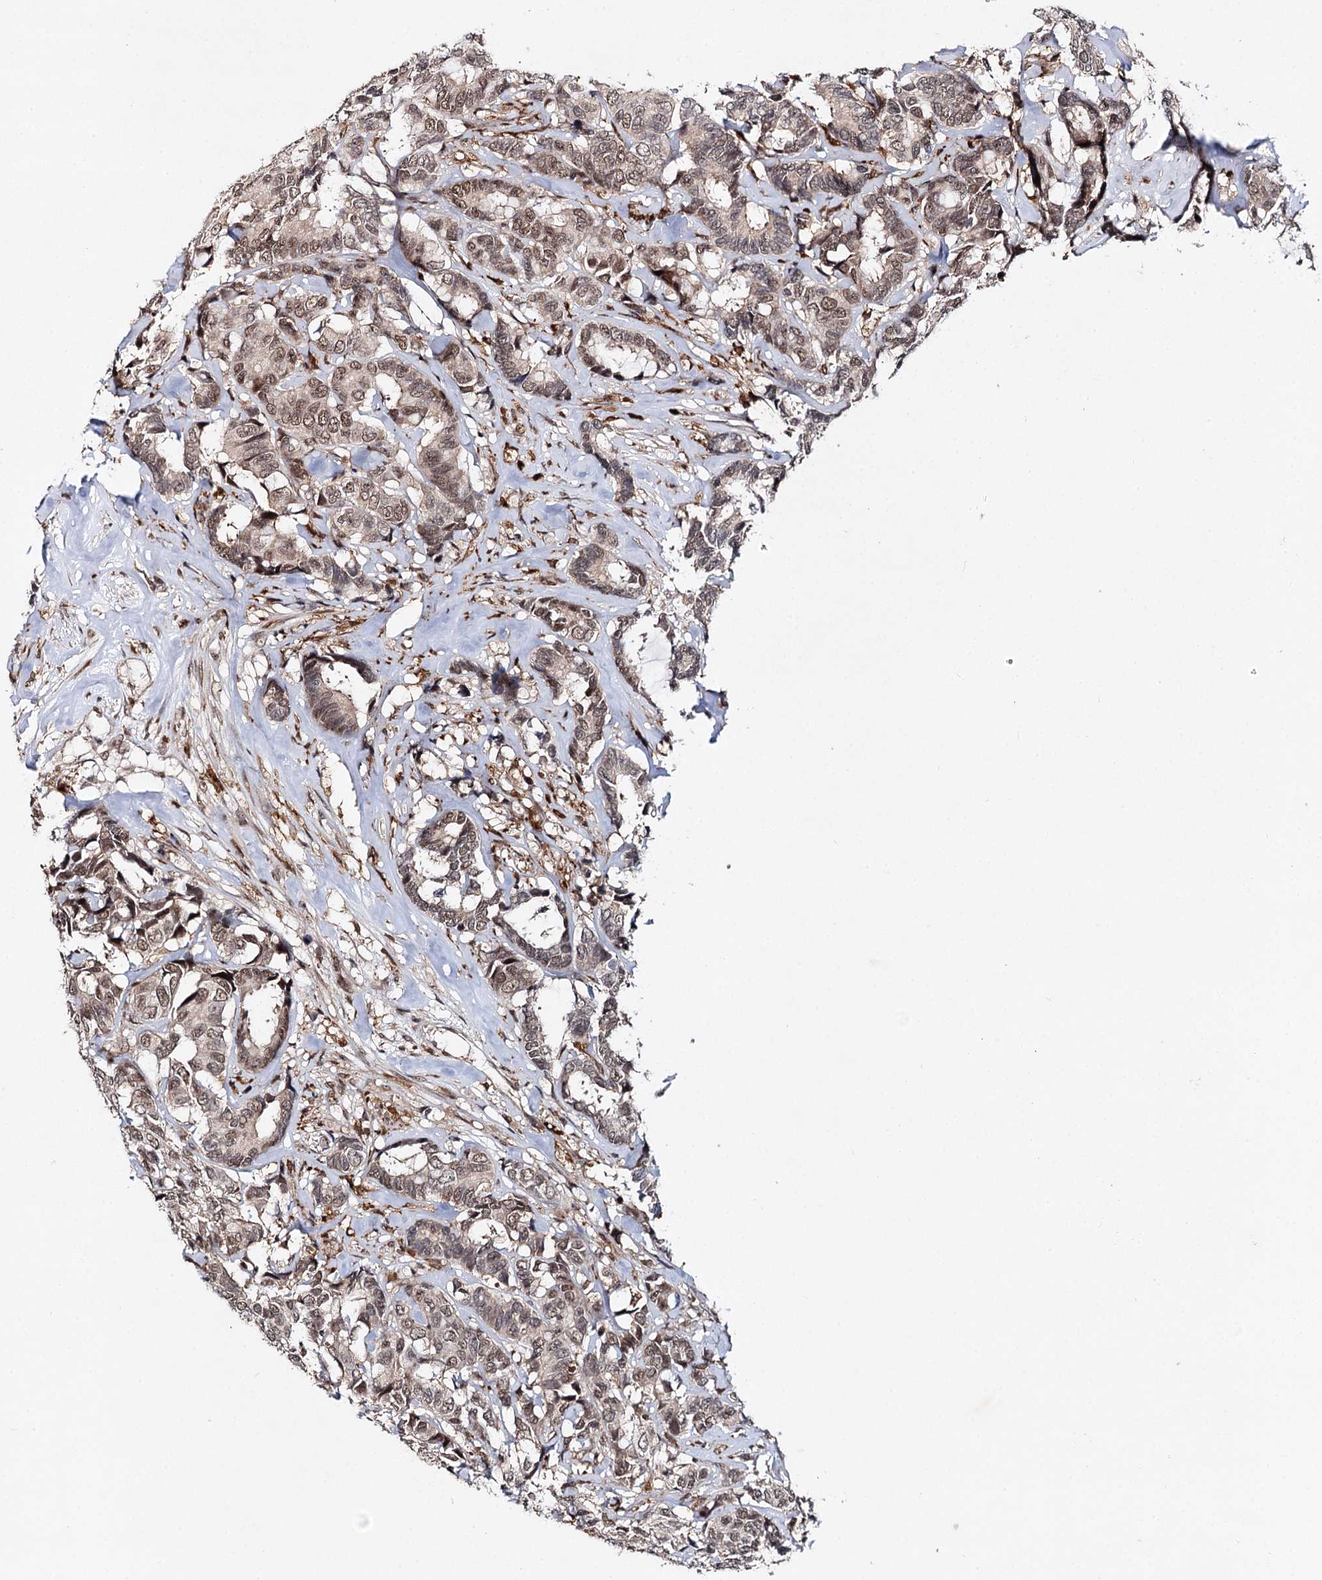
{"staining": {"intensity": "weak", "quantity": ">75%", "location": "nuclear"}, "tissue": "breast cancer", "cell_type": "Tumor cells", "image_type": "cancer", "snomed": [{"axis": "morphology", "description": "Duct carcinoma"}, {"axis": "topography", "description": "Breast"}], "caption": "Immunohistochemistry (IHC) of breast cancer (intraductal carcinoma) reveals low levels of weak nuclear expression in about >75% of tumor cells.", "gene": "BUD13", "patient": {"sex": "female", "age": 87}}